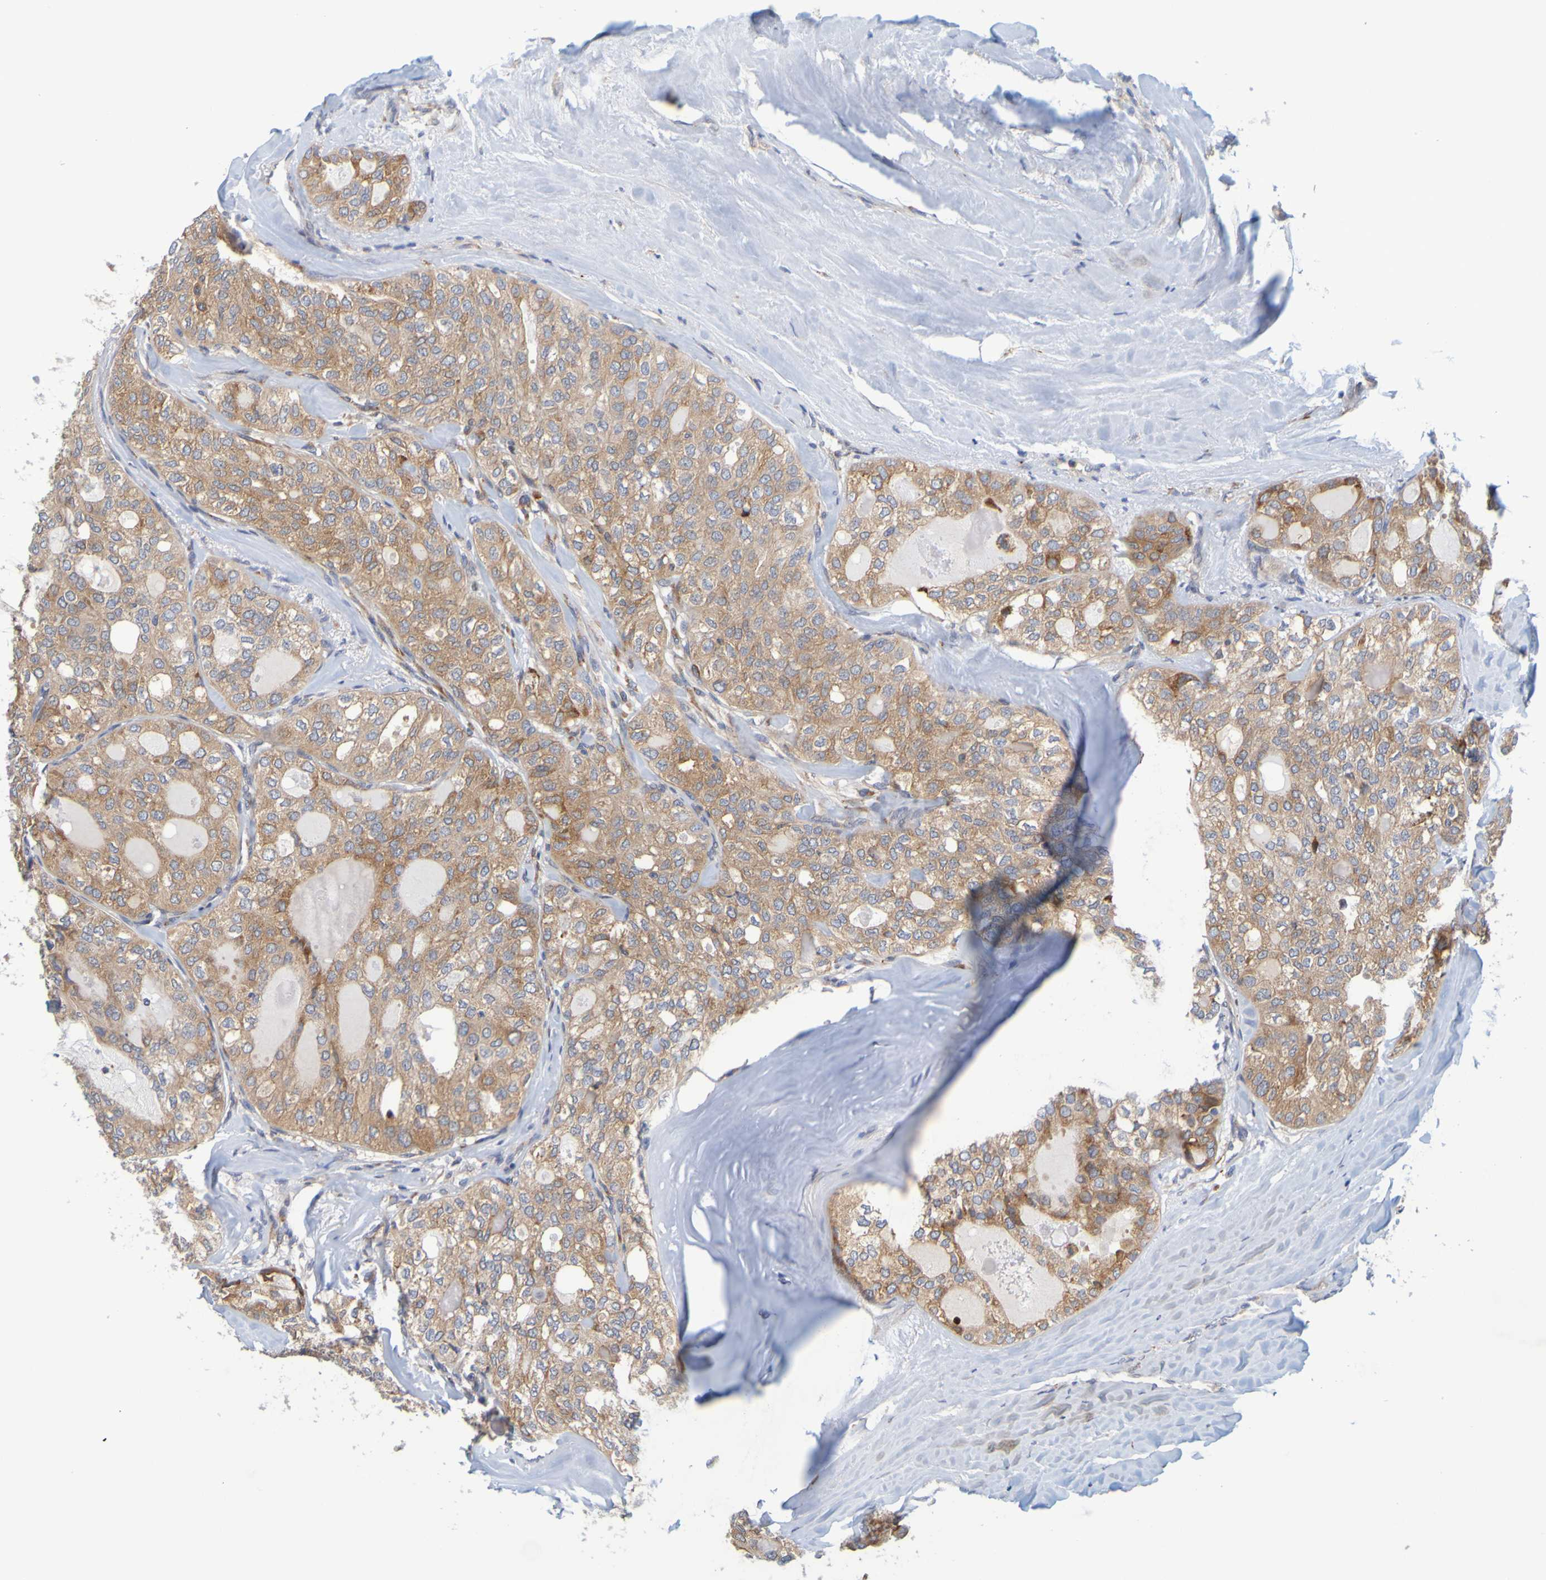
{"staining": {"intensity": "moderate", "quantity": ">75%", "location": "cytoplasmic/membranous"}, "tissue": "thyroid cancer", "cell_type": "Tumor cells", "image_type": "cancer", "snomed": [{"axis": "morphology", "description": "Follicular adenoma carcinoma, NOS"}, {"axis": "topography", "description": "Thyroid gland"}], "caption": "Tumor cells show medium levels of moderate cytoplasmic/membranous expression in approximately >75% of cells in human follicular adenoma carcinoma (thyroid).", "gene": "SIL1", "patient": {"sex": "male", "age": 75}}